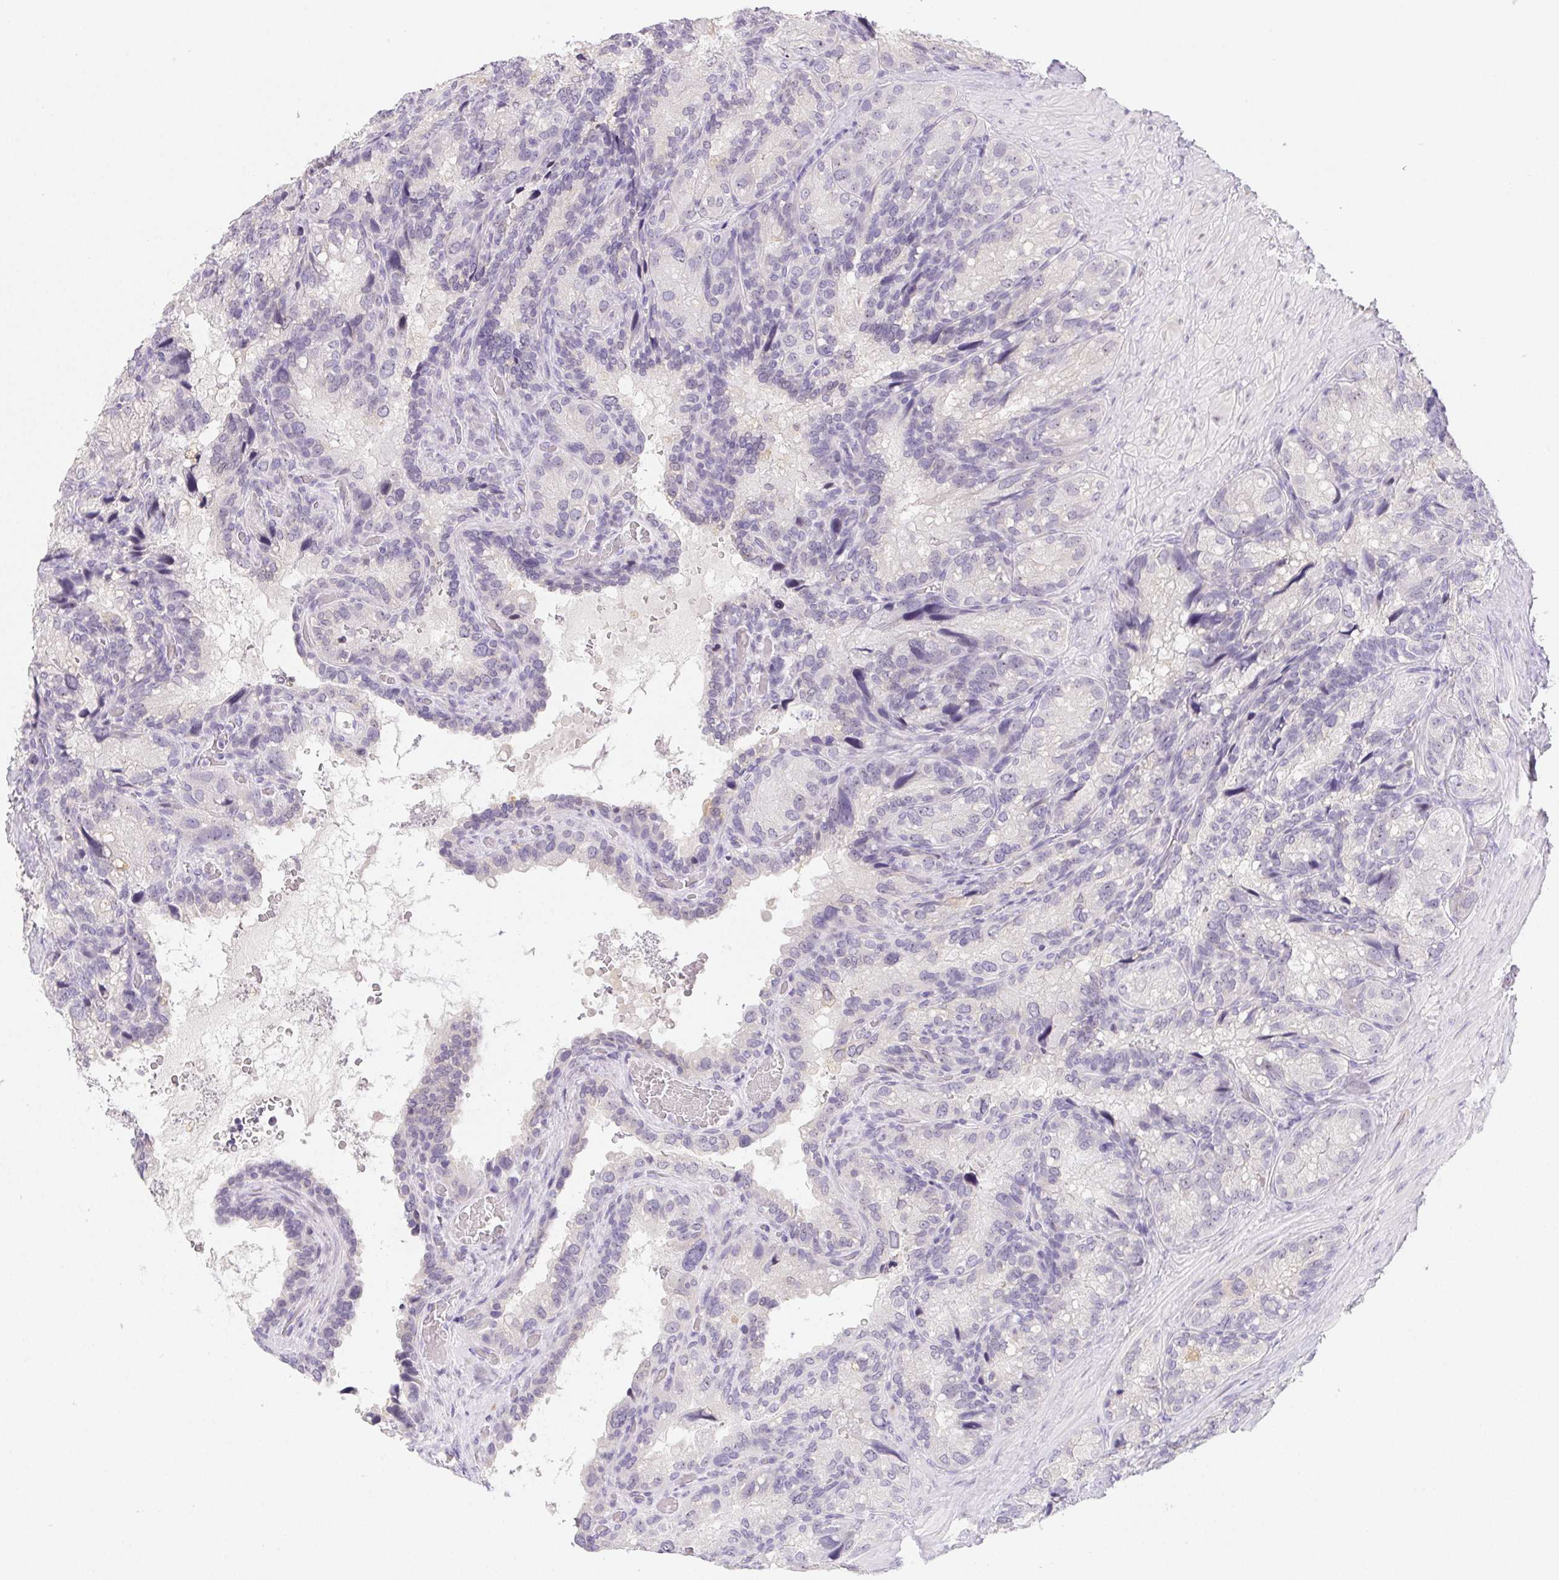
{"staining": {"intensity": "negative", "quantity": "none", "location": "none"}, "tissue": "seminal vesicle", "cell_type": "Glandular cells", "image_type": "normal", "snomed": [{"axis": "morphology", "description": "Normal tissue, NOS"}, {"axis": "topography", "description": "Seminal veicle"}], "caption": "Protein analysis of benign seminal vesicle exhibits no significant positivity in glandular cells. The staining is performed using DAB (3,3'-diaminobenzidine) brown chromogen with nuclei counter-stained in using hematoxylin.", "gene": "ST8SIA3", "patient": {"sex": "male", "age": 60}}